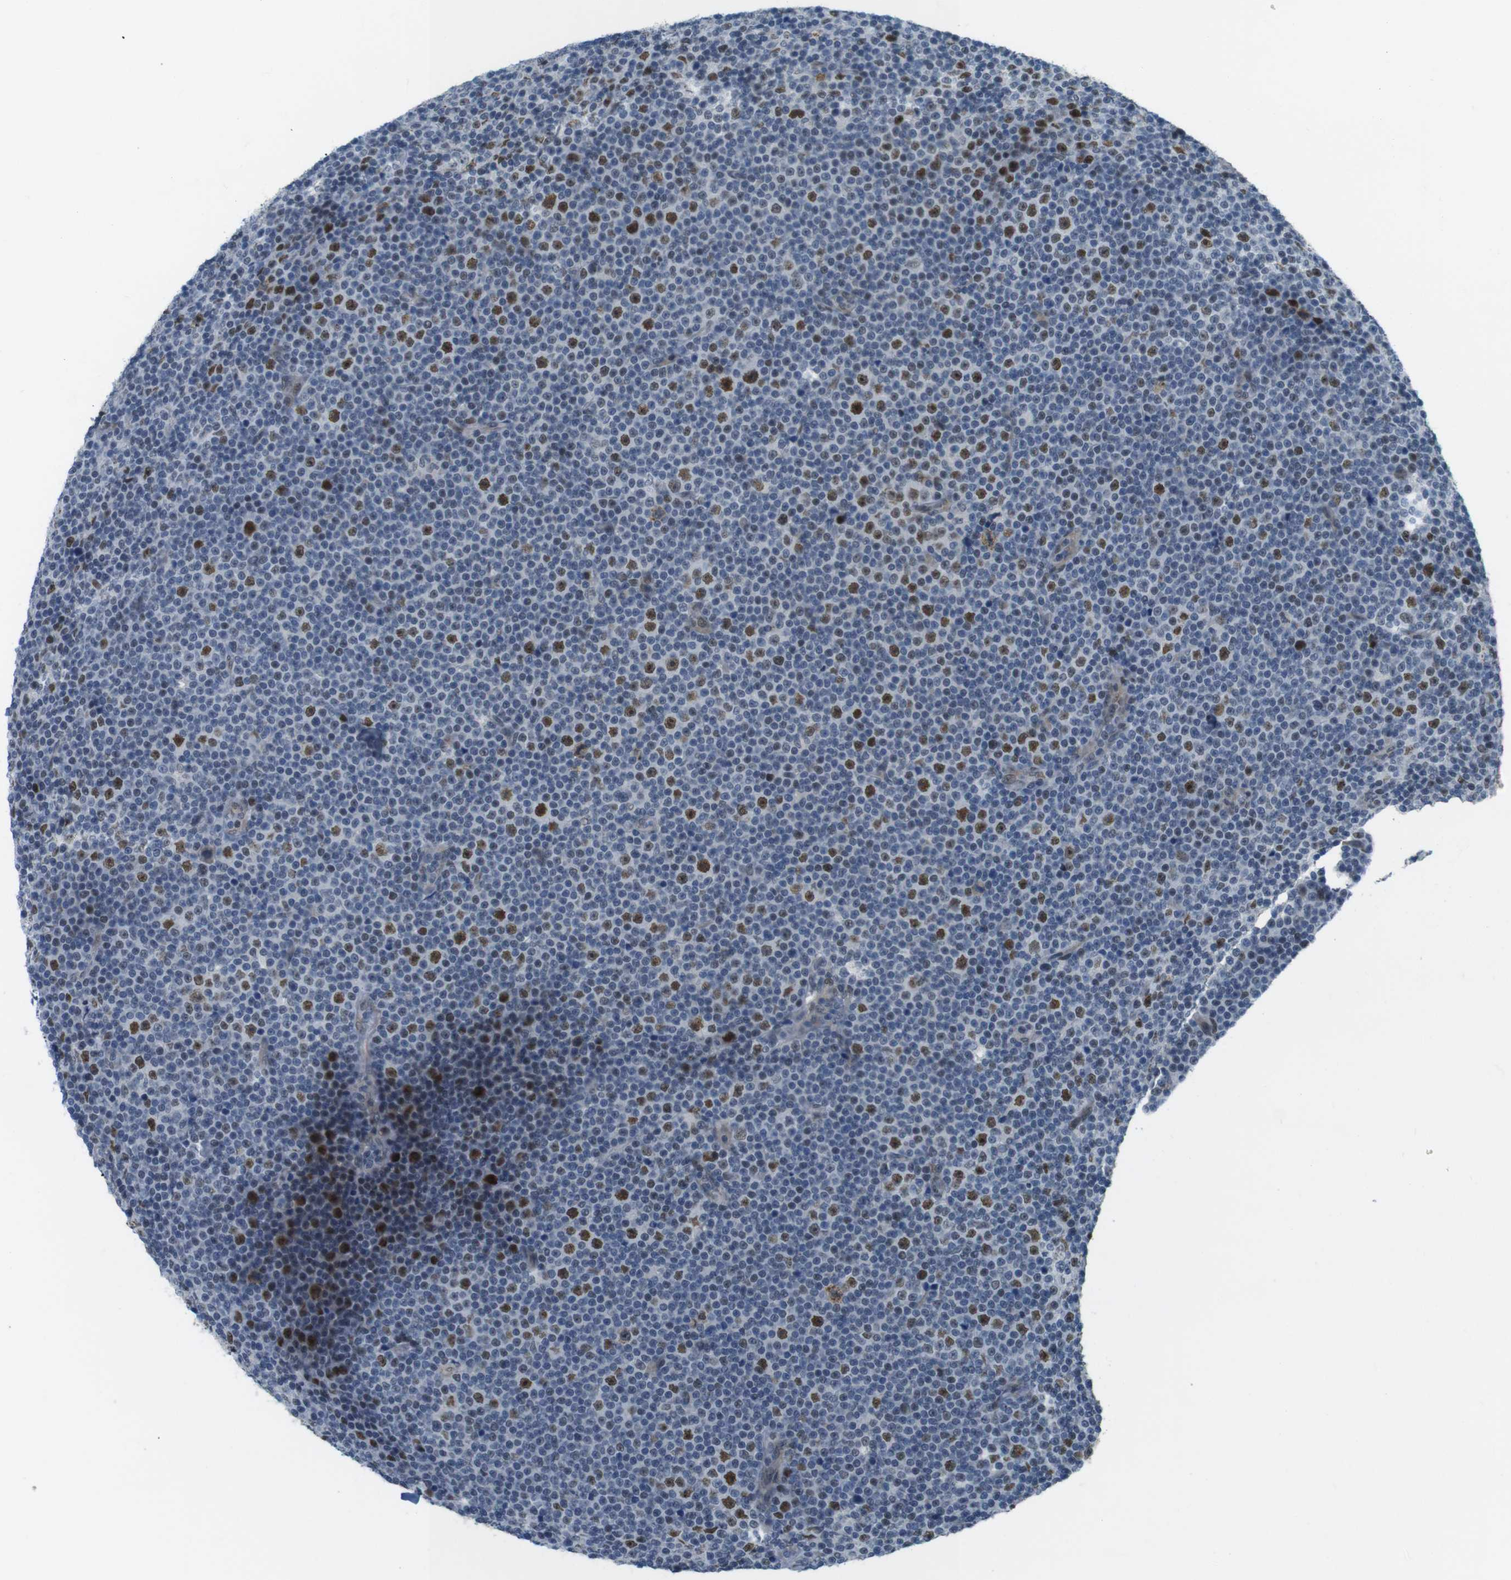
{"staining": {"intensity": "moderate", "quantity": "25%-75%", "location": "nuclear"}, "tissue": "lymphoma", "cell_type": "Tumor cells", "image_type": "cancer", "snomed": [{"axis": "morphology", "description": "Malignant lymphoma, non-Hodgkin's type, Low grade"}, {"axis": "topography", "description": "Lymph node"}], "caption": "Immunohistochemical staining of human lymphoma shows medium levels of moderate nuclear protein staining in about 25%-75% of tumor cells.", "gene": "SMCO2", "patient": {"sex": "female", "age": 67}}